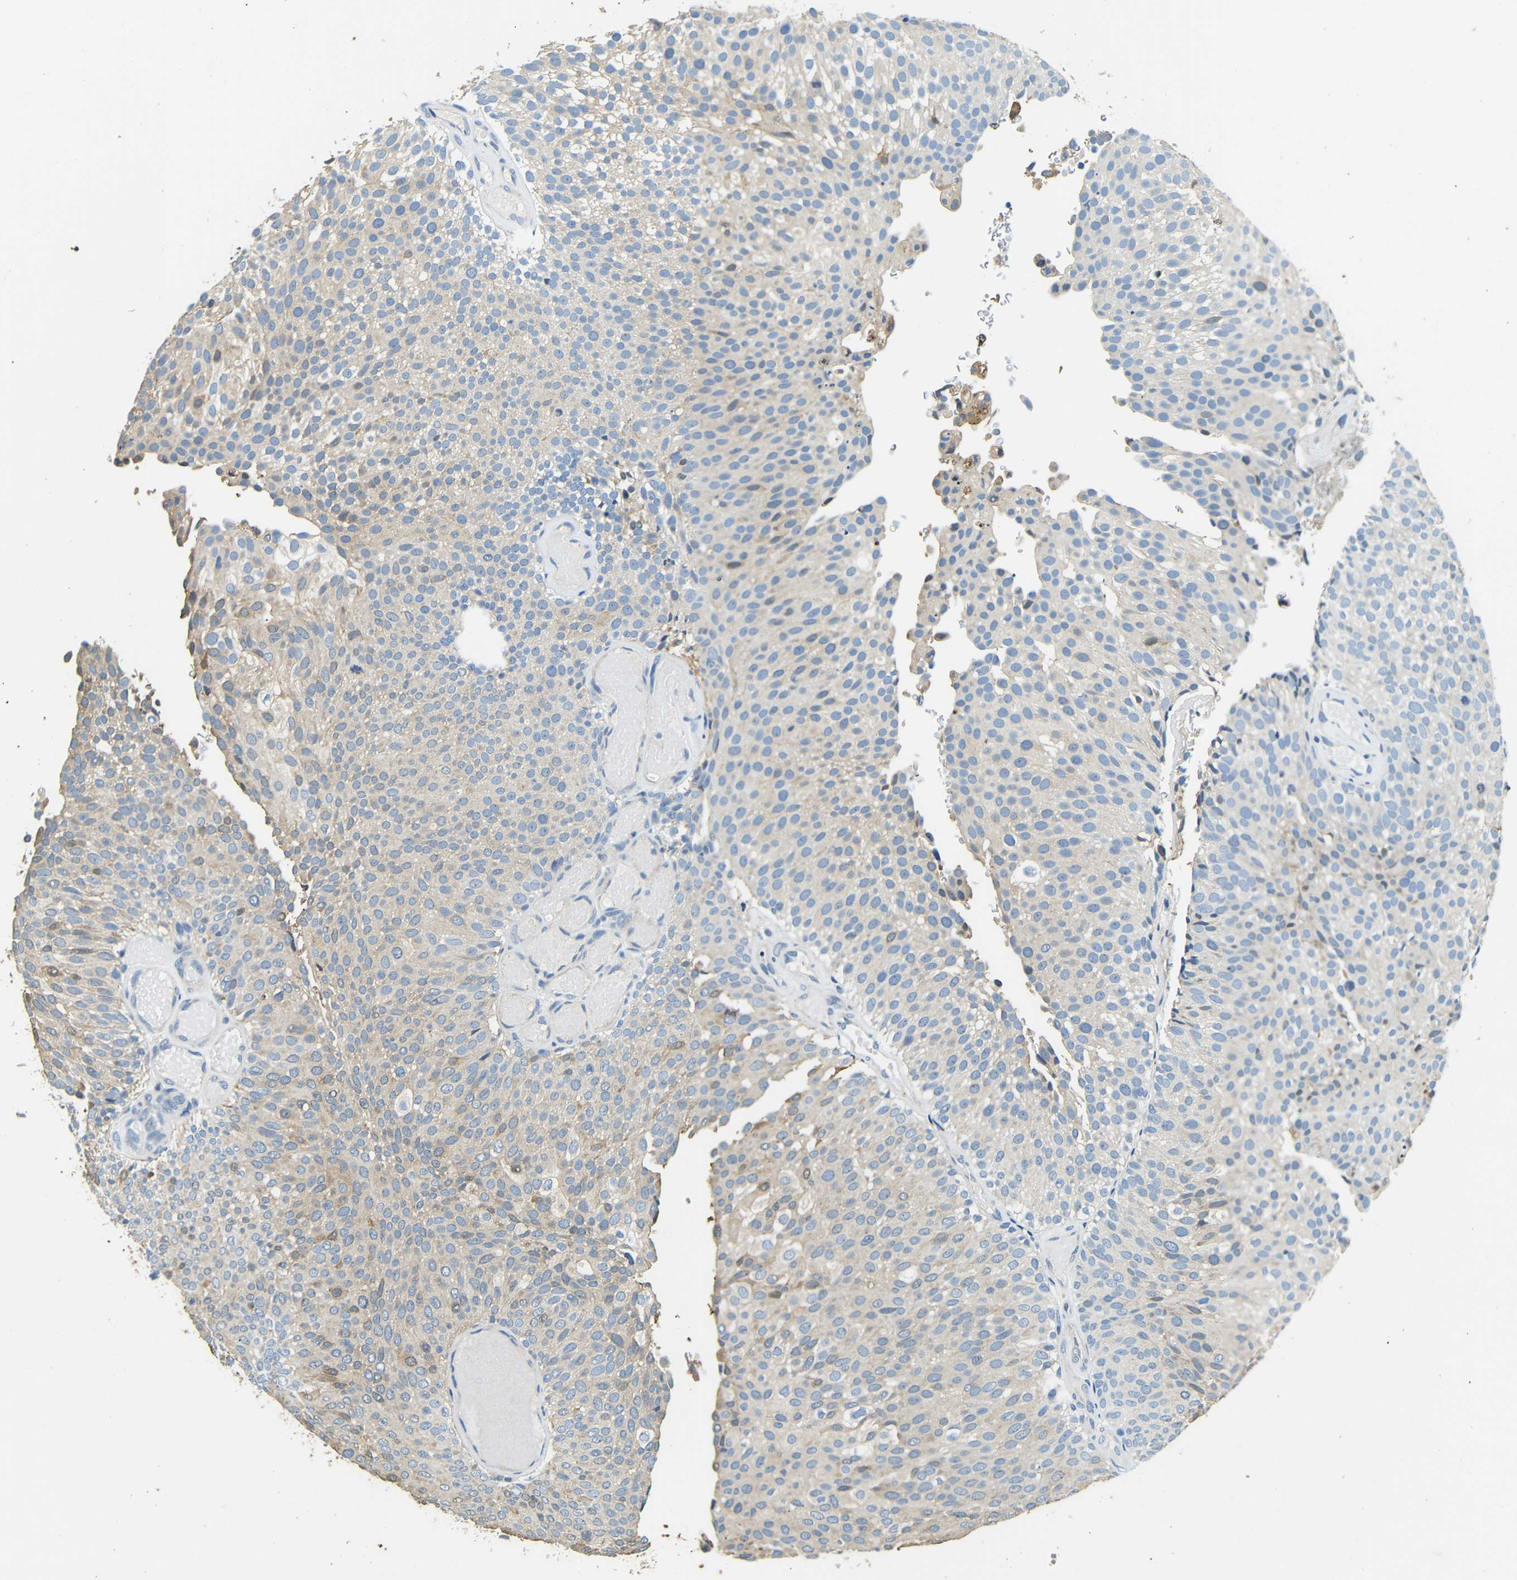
{"staining": {"intensity": "weak", "quantity": "<25%", "location": "cytoplasmic/membranous"}, "tissue": "urothelial cancer", "cell_type": "Tumor cells", "image_type": "cancer", "snomed": [{"axis": "morphology", "description": "Urothelial carcinoma, Low grade"}, {"axis": "topography", "description": "Urinary bladder"}], "caption": "High power microscopy image of an immunohistochemistry histopathology image of low-grade urothelial carcinoma, revealing no significant staining in tumor cells.", "gene": "FMO5", "patient": {"sex": "male", "age": 78}}